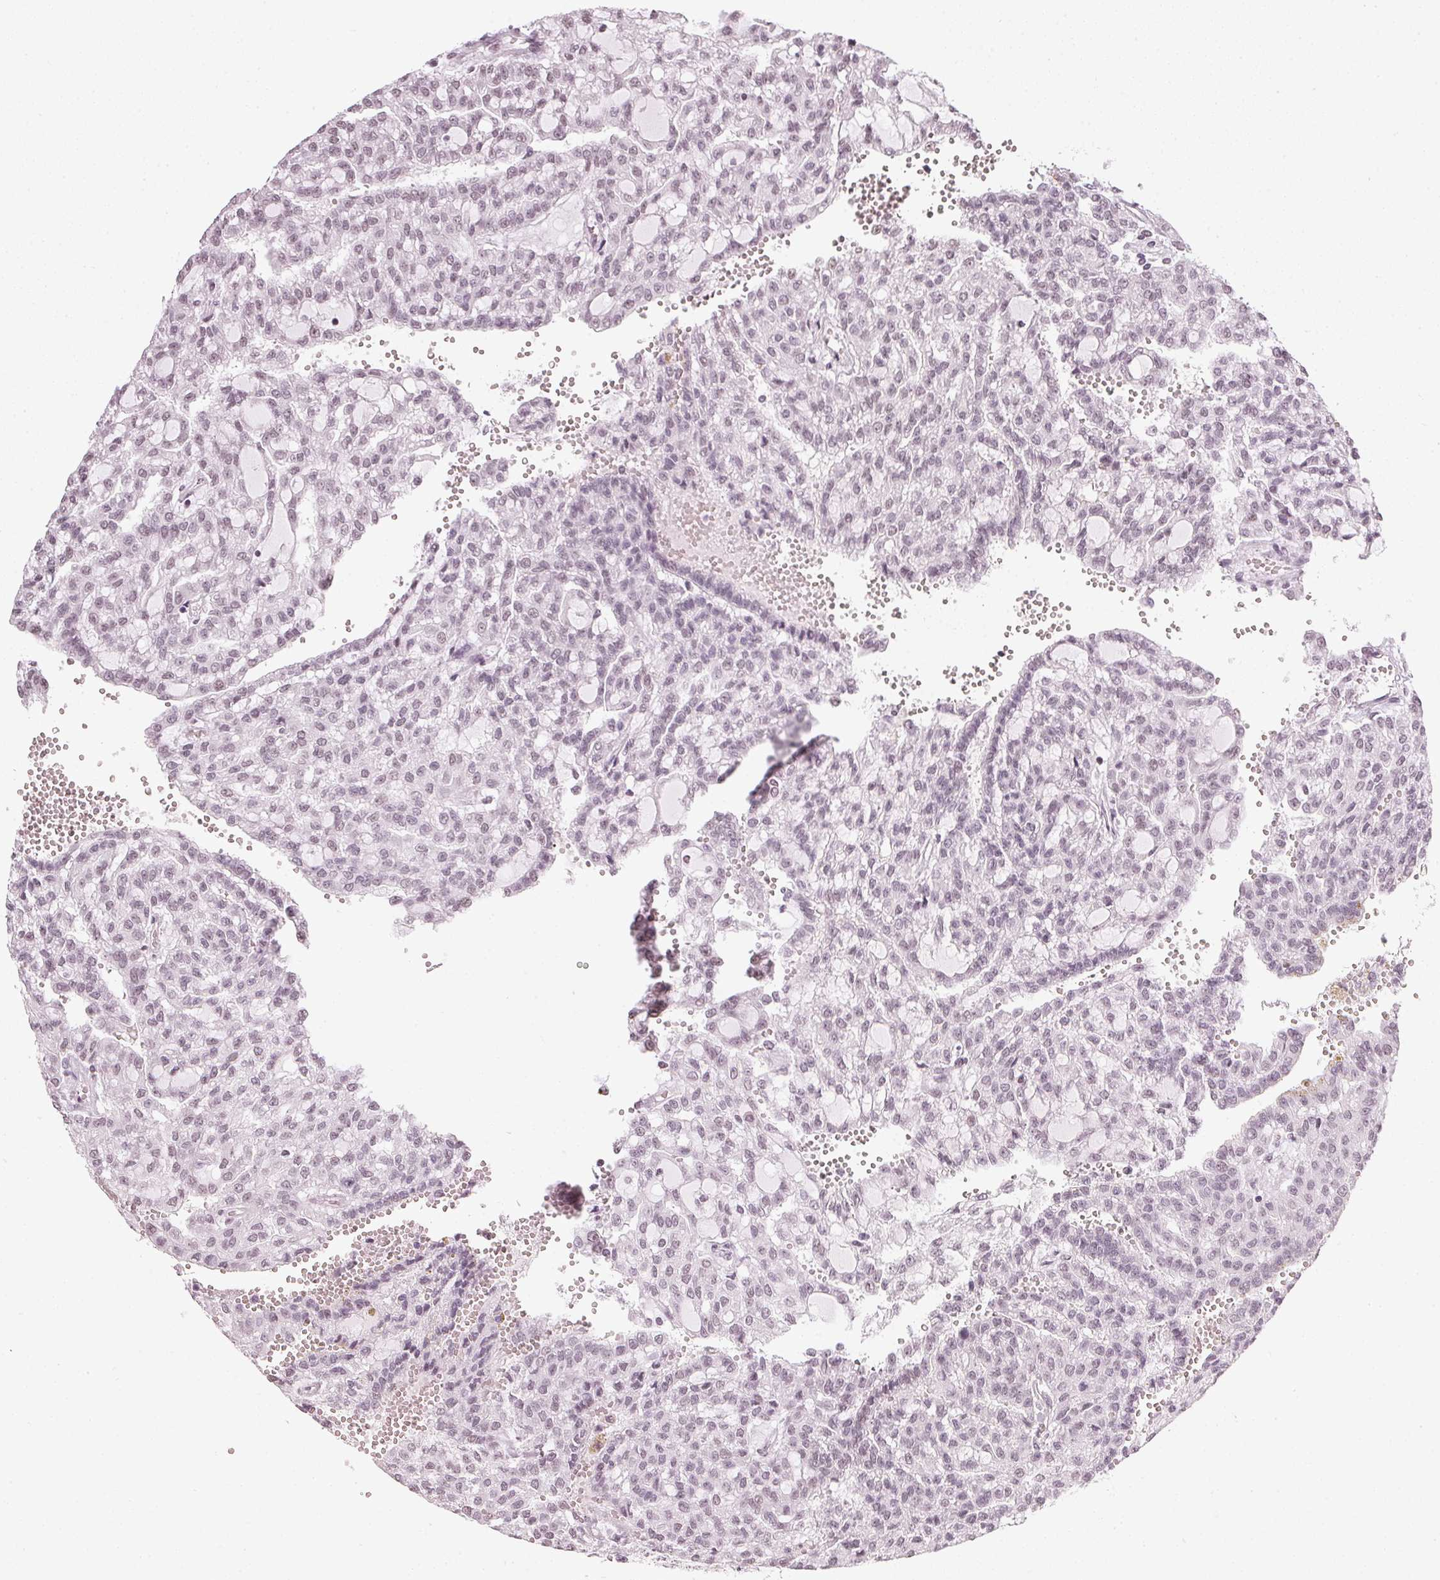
{"staining": {"intensity": "negative", "quantity": "none", "location": "none"}, "tissue": "renal cancer", "cell_type": "Tumor cells", "image_type": "cancer", "snomed": [{"axis": "morphology", "description": "Adenocarcinoma, NOS"}, {"axis": "topography", "description": "Kidney"}], "caption": "A high-resolution micrograph shows immunohistochemistry staining of renal adenocarcinoma, which displays no significant positivity in tumor cells.", "gene": "DNAJC6", "patient": {"sex": "male", "age": 63}}